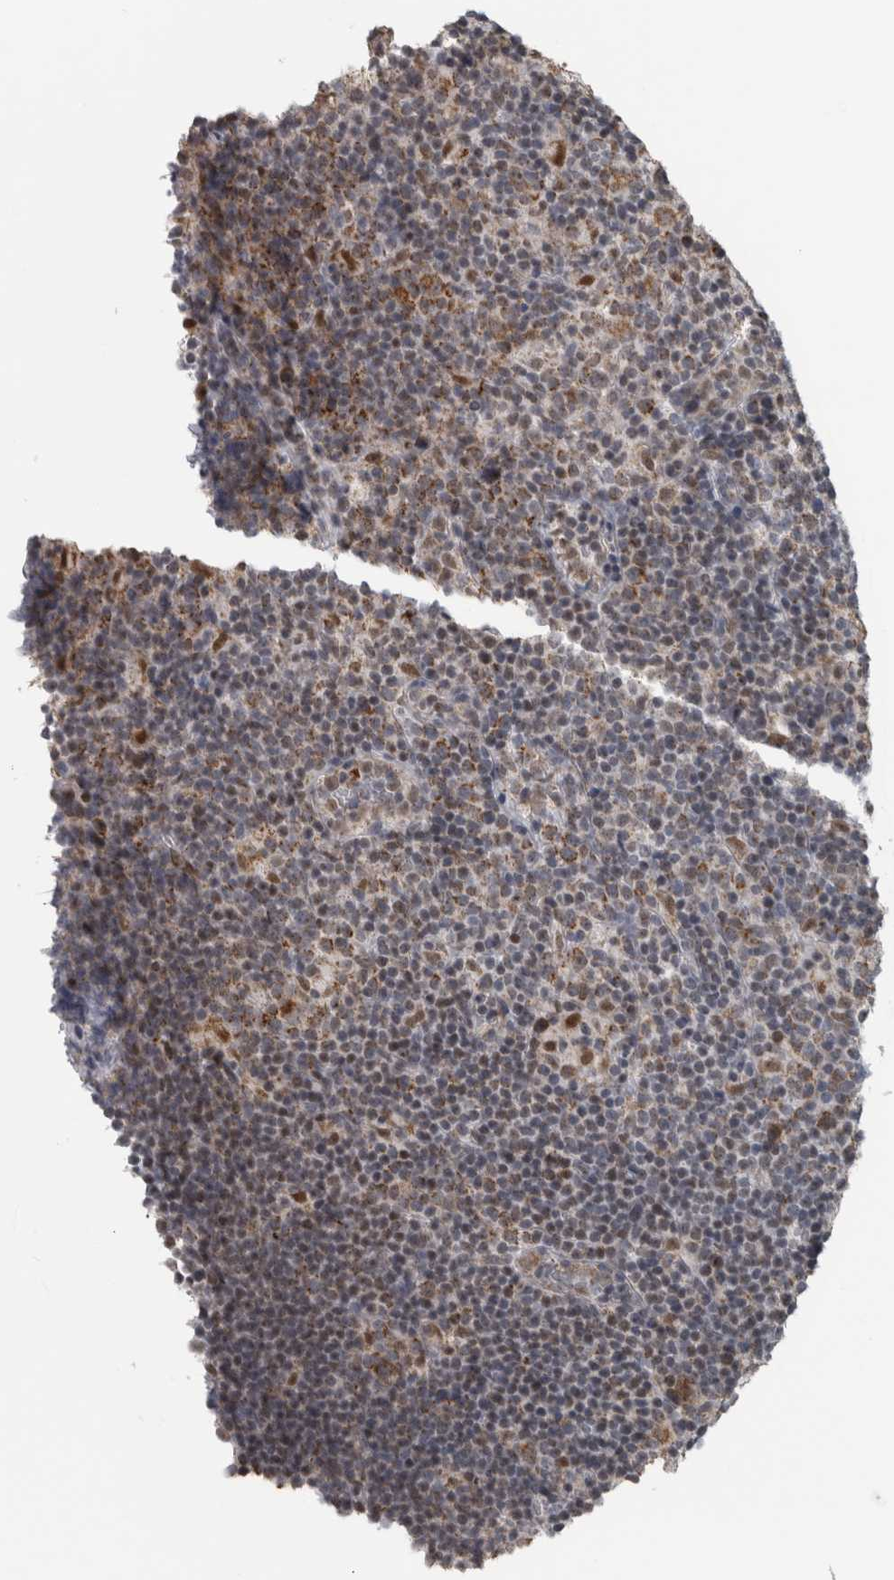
{"staining": {"intensity": "strong", "quantity": ">75%", "location": "cytoplasmic/membranous"}, "tissue": "lymphoma", "cell_type": "Tumor cells", "image_type": "cancer", "snomed": [{"axis": "morphology", "description": "Hodgkin's disease, NOS"}, {"axis": "topography", "description": "Lymph node"}], "caption": "Immunohistochemistry (IHC) micrograph of human Hodgkin's disease stained for a protein (brown), which shows high levels of strong cytoplasmic/membranous staining in about >75% of tumor cells.", "gene": "OR2K2", "patient": {"sex": "female", "age": 57}}